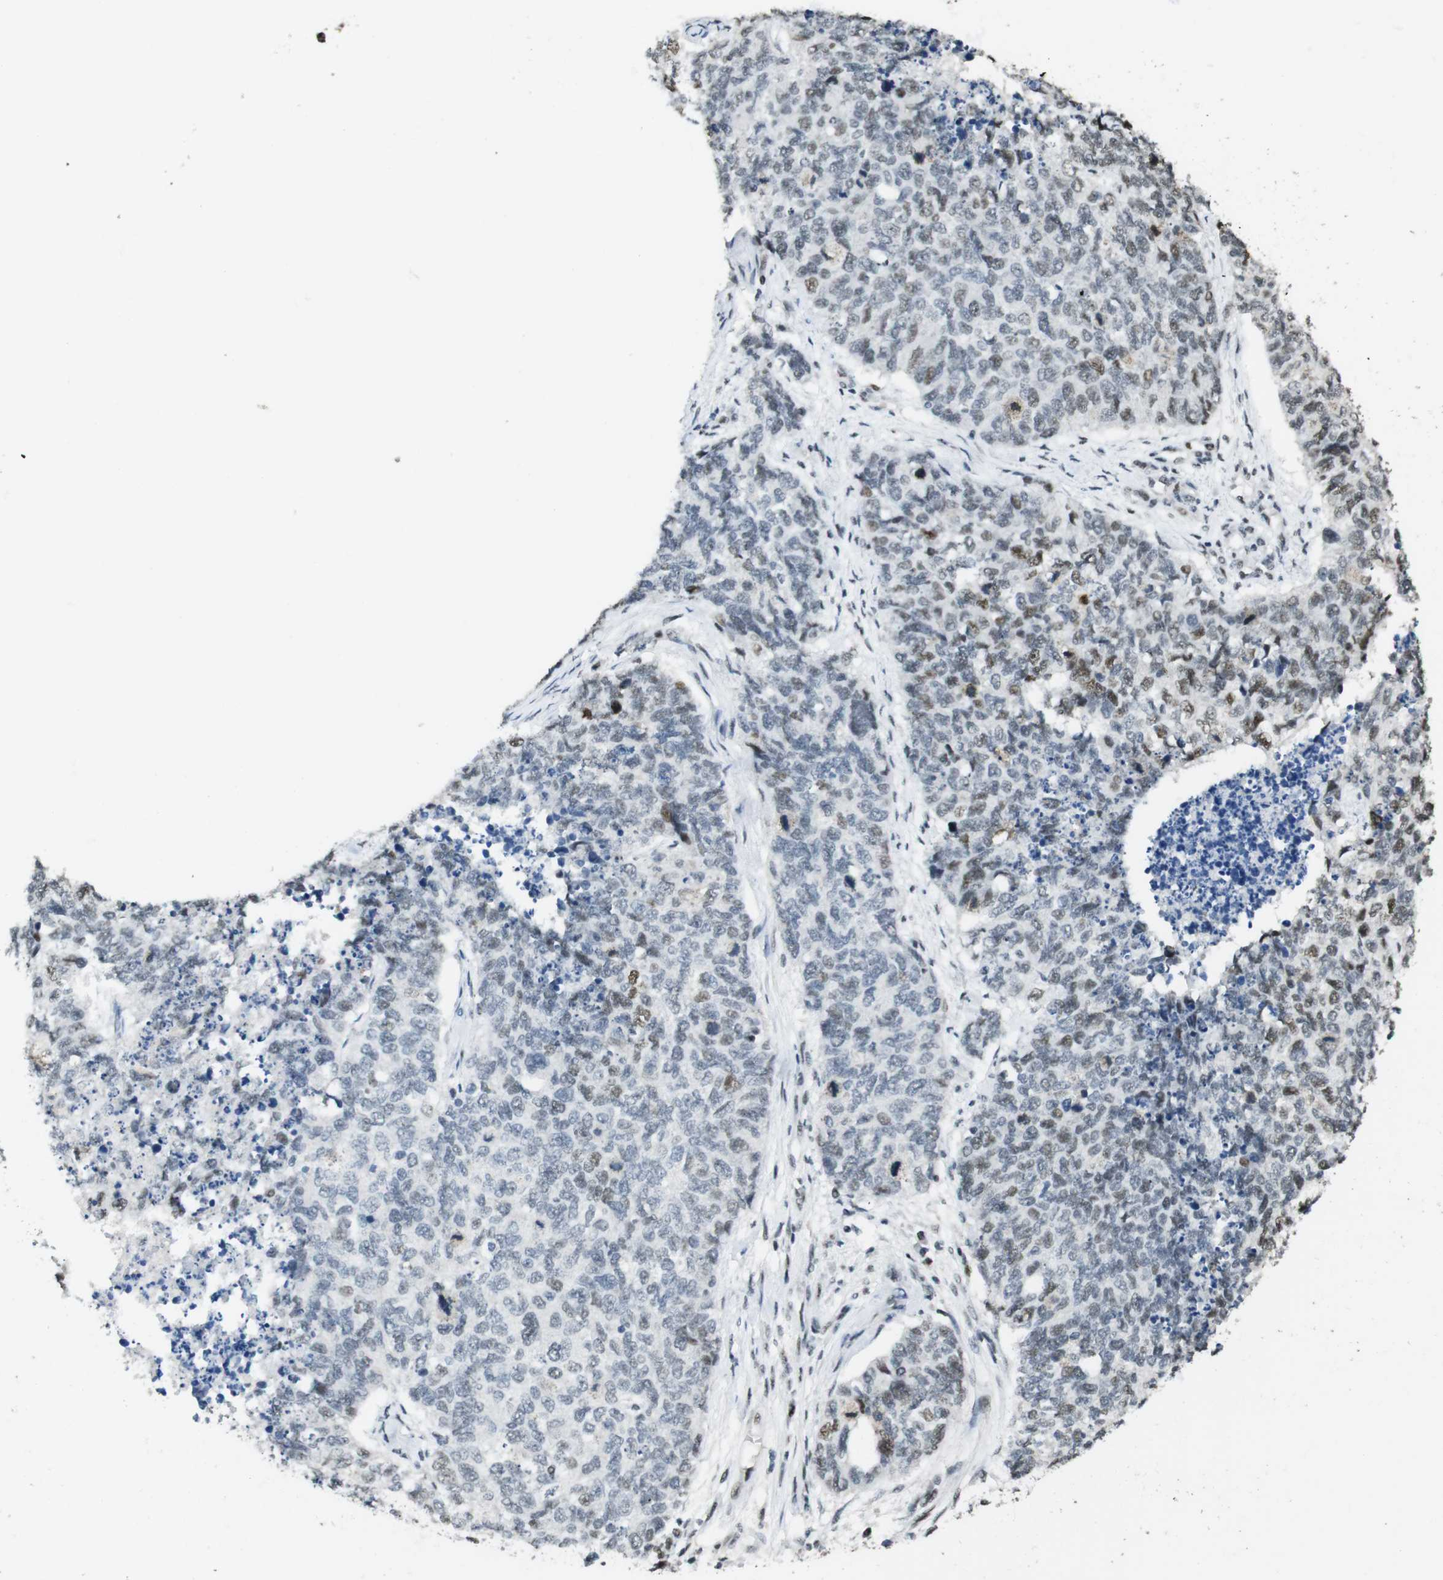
{"staining": {"intensity": "moderate", "quantity": "<25%", "location": "nuclear"}, "tissue": "cervical cancer", "cell_type": "Tumor cells", "image_type": "cancer", "snomed": [{"axis": "morphology", "description": "Squamous cell carcinoma, NOS"}, {"axis": "topography", "description": "Cervix"}], "caption": "Cervical squamous cell carcinoma stained with a protein marker exhibits moderate staining in tumor cells.", "gene": "CSNK2B", "patient": {"sex": "female", "age": 63}}